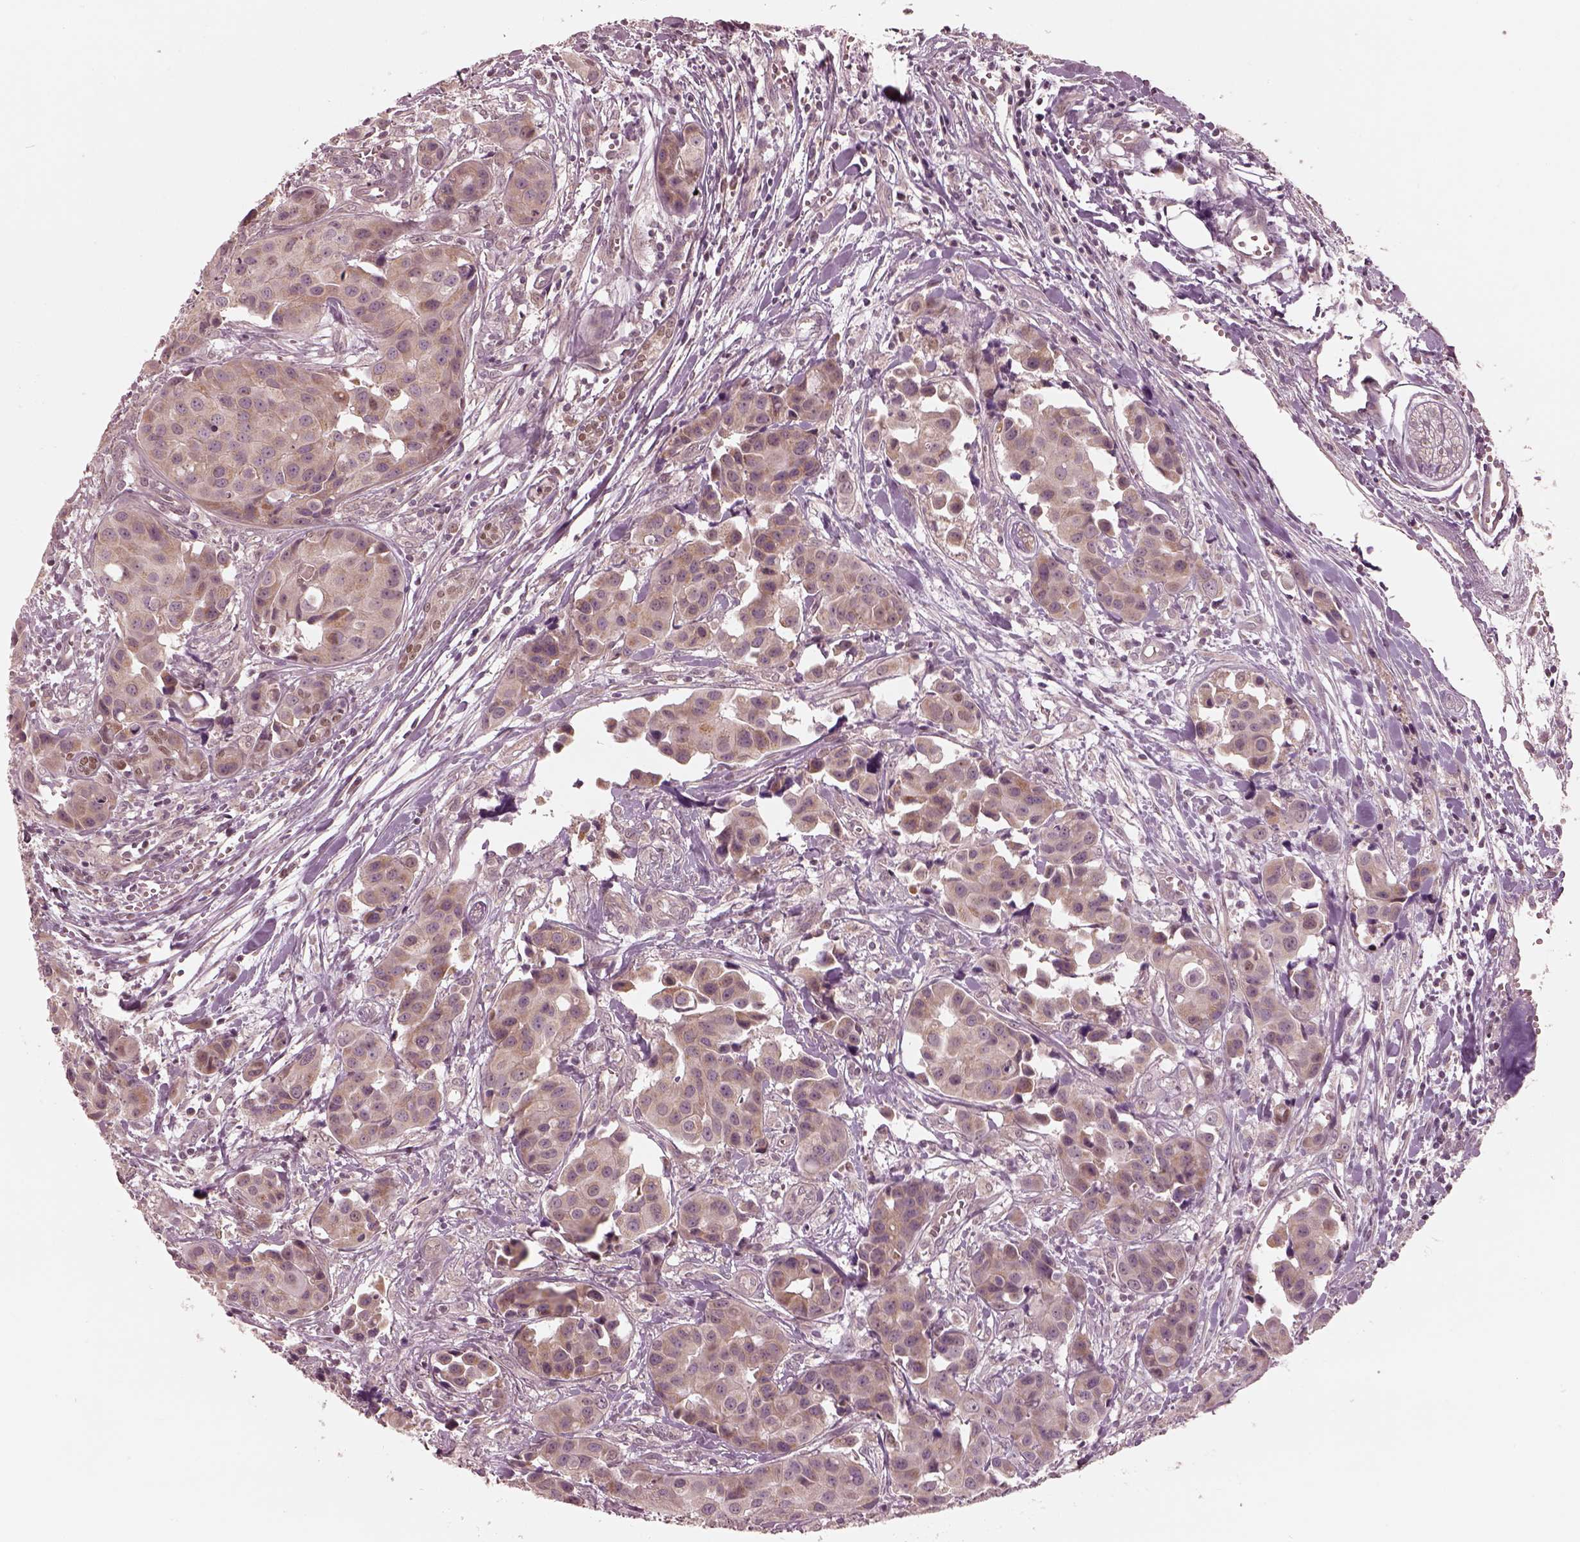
{"staining": {"intensity": "weak", "quantity": "25%-75%", "location": "cytoplasmic/membranous,nuclear"}, "tissue": "head and neck cancer", "cell_type": "Tumor cells", "image_type": "cancer", "snomed": [{"axis": "morphology", "description": "Adenocarcinoma, NOS"}, {"axis": "topography", "description": "Head-Neck"}], "caption": "DAB (3,3'-diaminobenzidine) immunohistochemical staining of human adenocarcinoma (head and neck) exhibits weak cytoplasmic/membranous and nuclear protein positivity in approximately 25%-75% of tumor cells. (brown staining indicates protein expression, while blue staining denotes nuclei).", "gene": "IQCB1", "patient": {"sex": "male", "age": 76}}